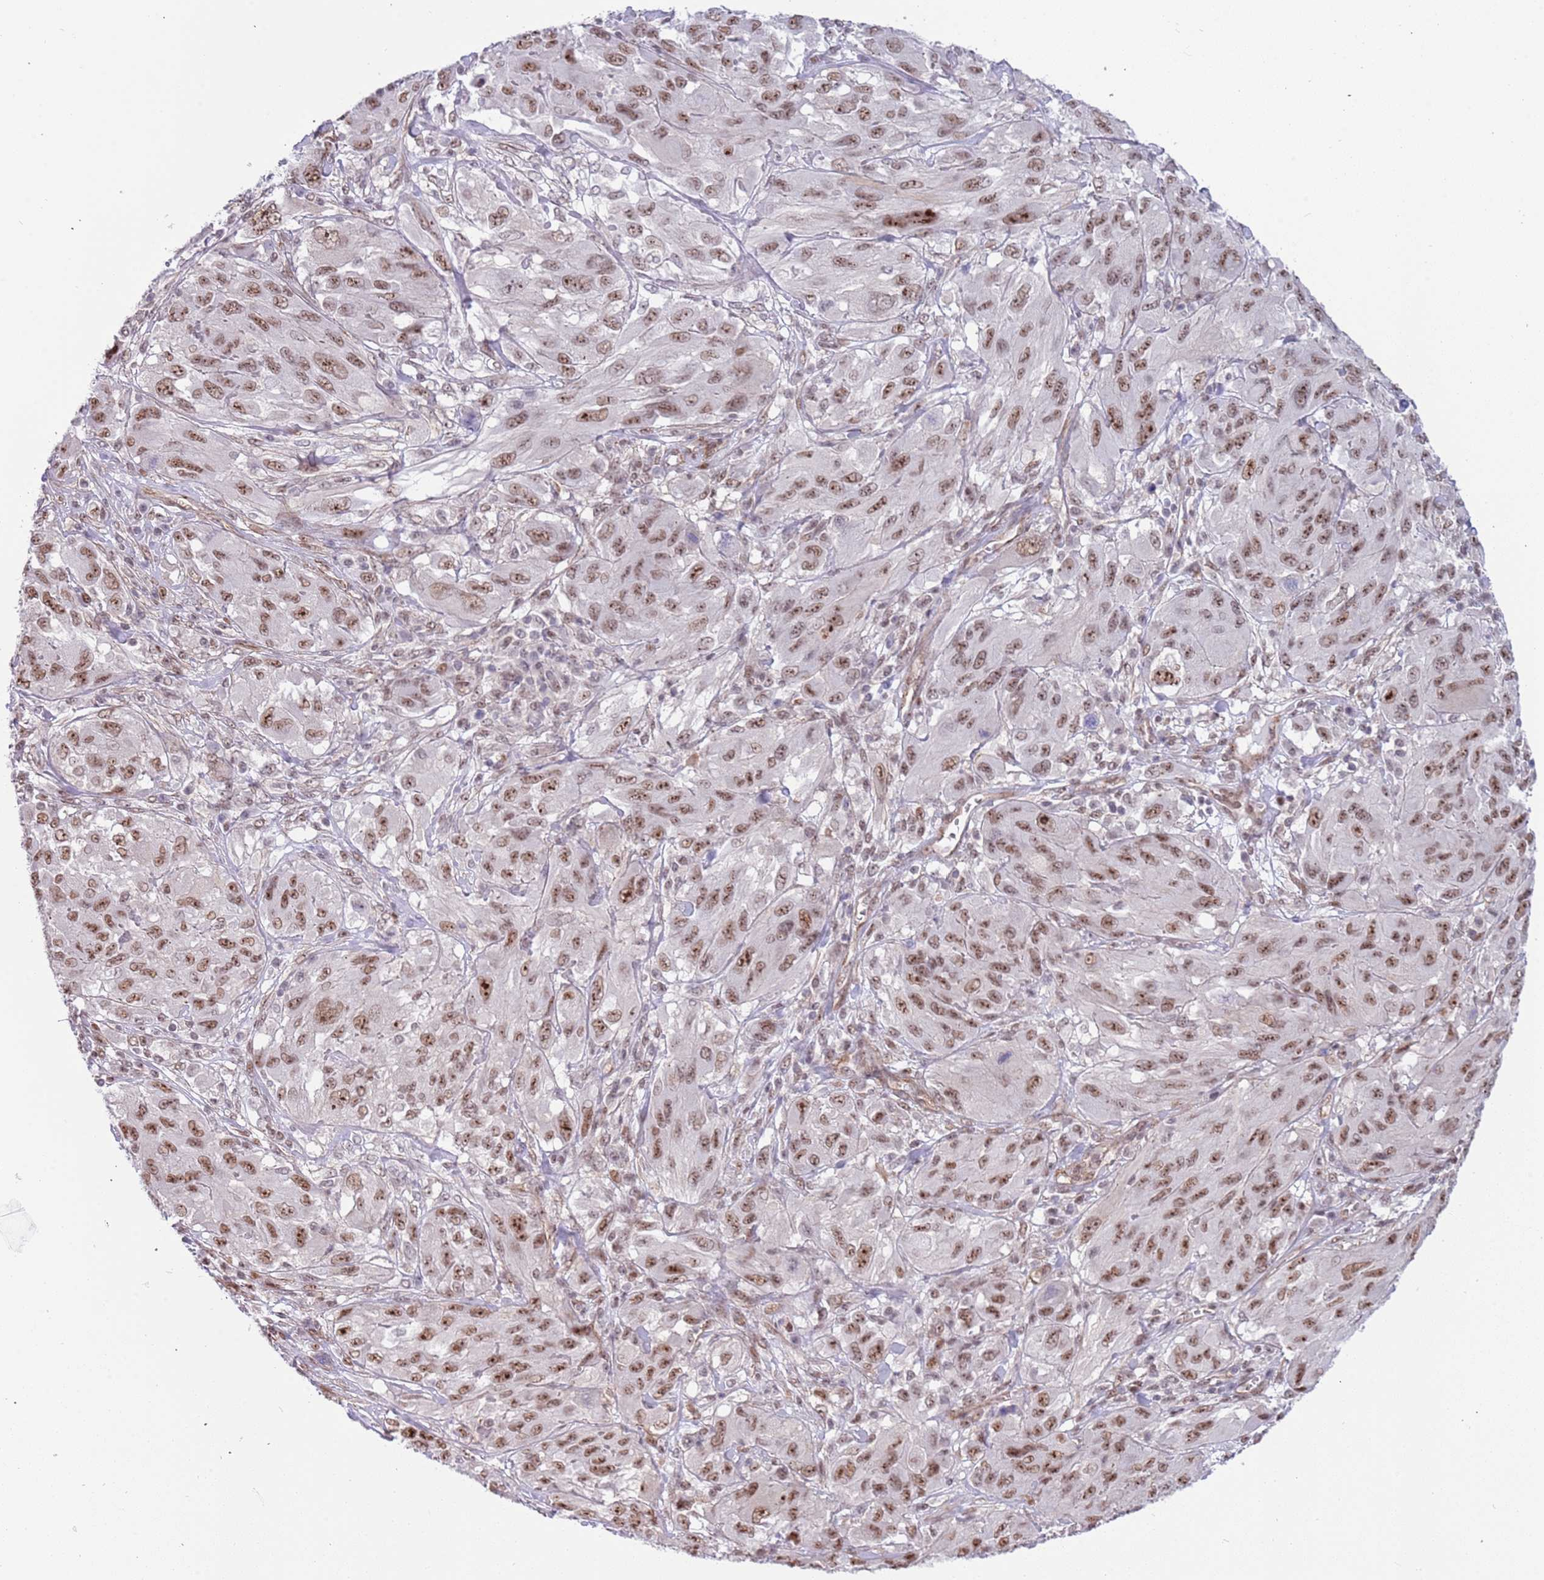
{"staining": {"intensity": "moderate", "quantity": ">75%", "location": "nuclear"}, "tissue": "melanoma", "cell_type": "Tumor cells", "image_type": "cancer", "snomed": [{"axis": "morphology", "description": "Malignant melanoma, NOS"}, {"axis": "topography", "description": "Skin"}], "caption": "This image shows IHC staining of melanoma, with medium moderate nuclear staining in about >75% of tumor cells.", "gene": "LRMDA", "patient": {"sex": "female", "age": 91}}